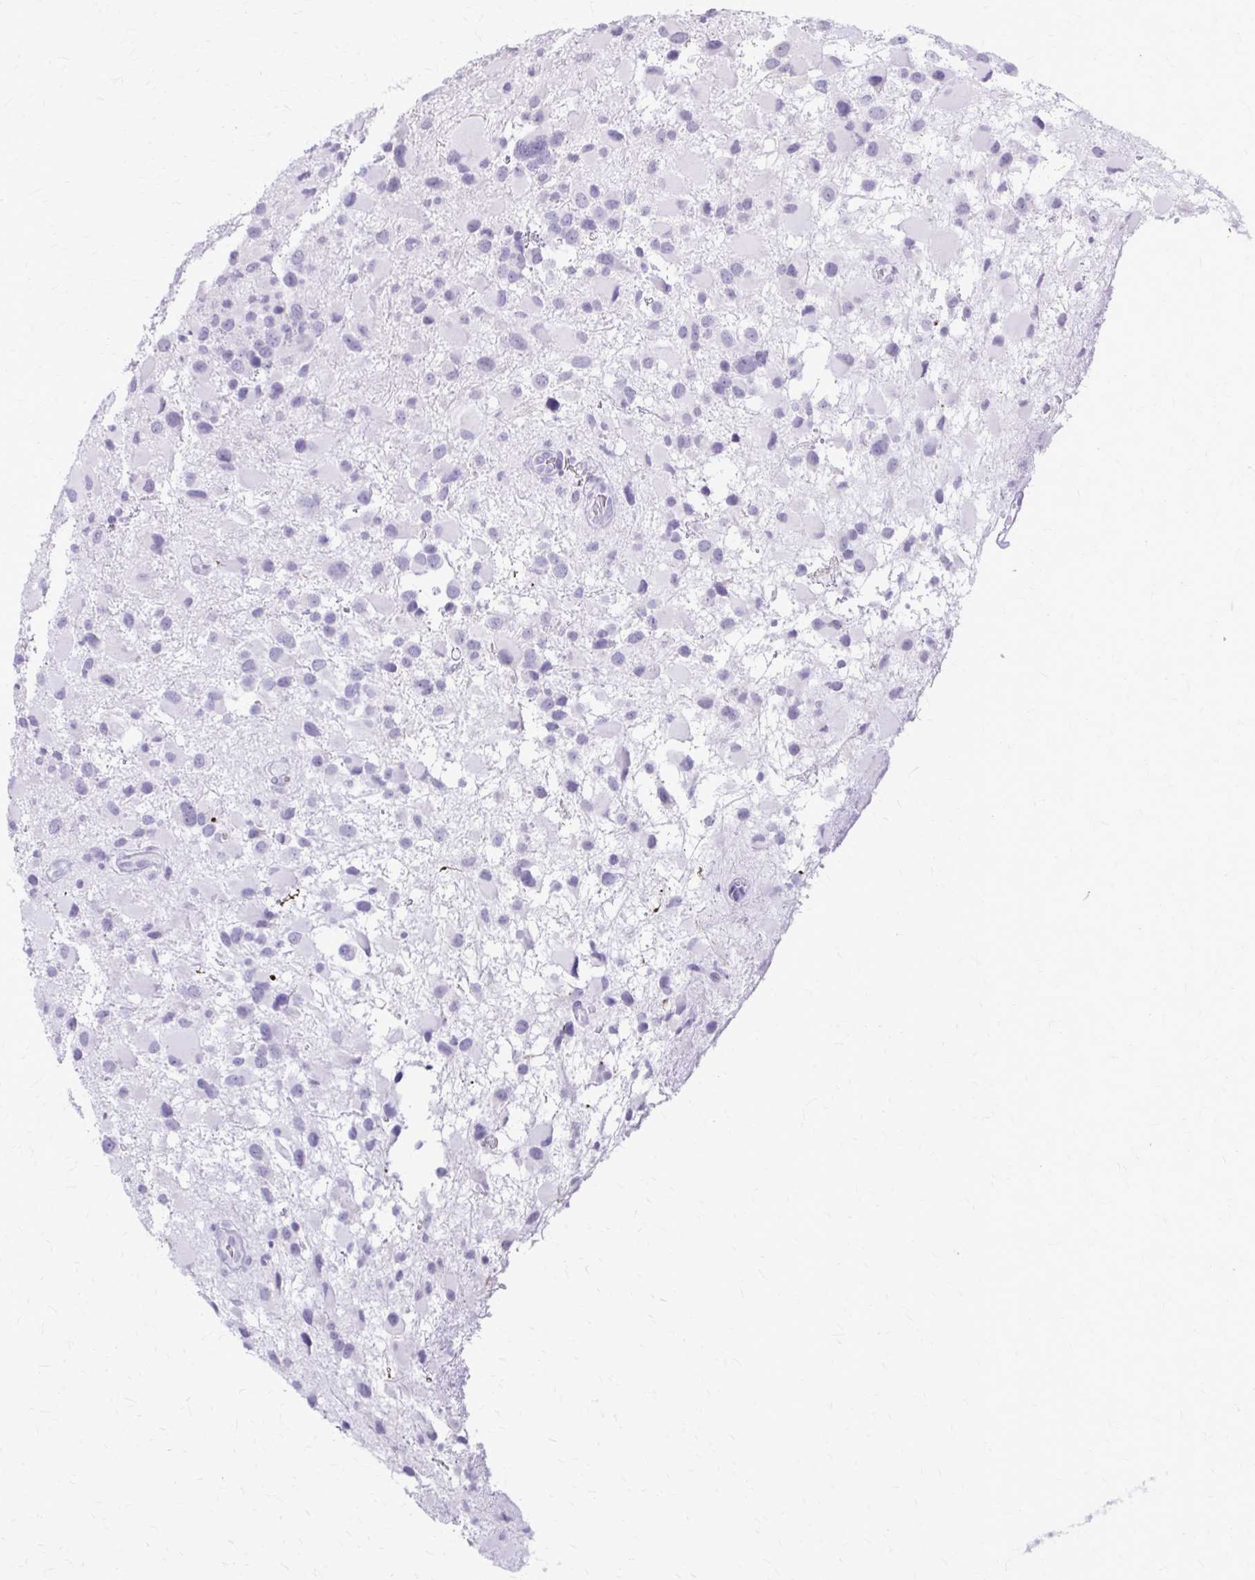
{"staining": {"intensity": "negative", "quantity": "none", "location": "none"}, "tissue": "glioma", "cell_type": "Tumor cells", "image_type": "cancer", "snomed": [{"axis": "morphology", "description": "Glioma, malignant, High grade"}, {"axis": "topography", "description": "Brain"}], "caption": "This is a micrograph of immunohistochemistry (IHC) staining of malignant glioma (high-grade), which shows no positivity in tumor cells.", "gene": "KRT5", "patient": {"sex": "female", "age": 40}}